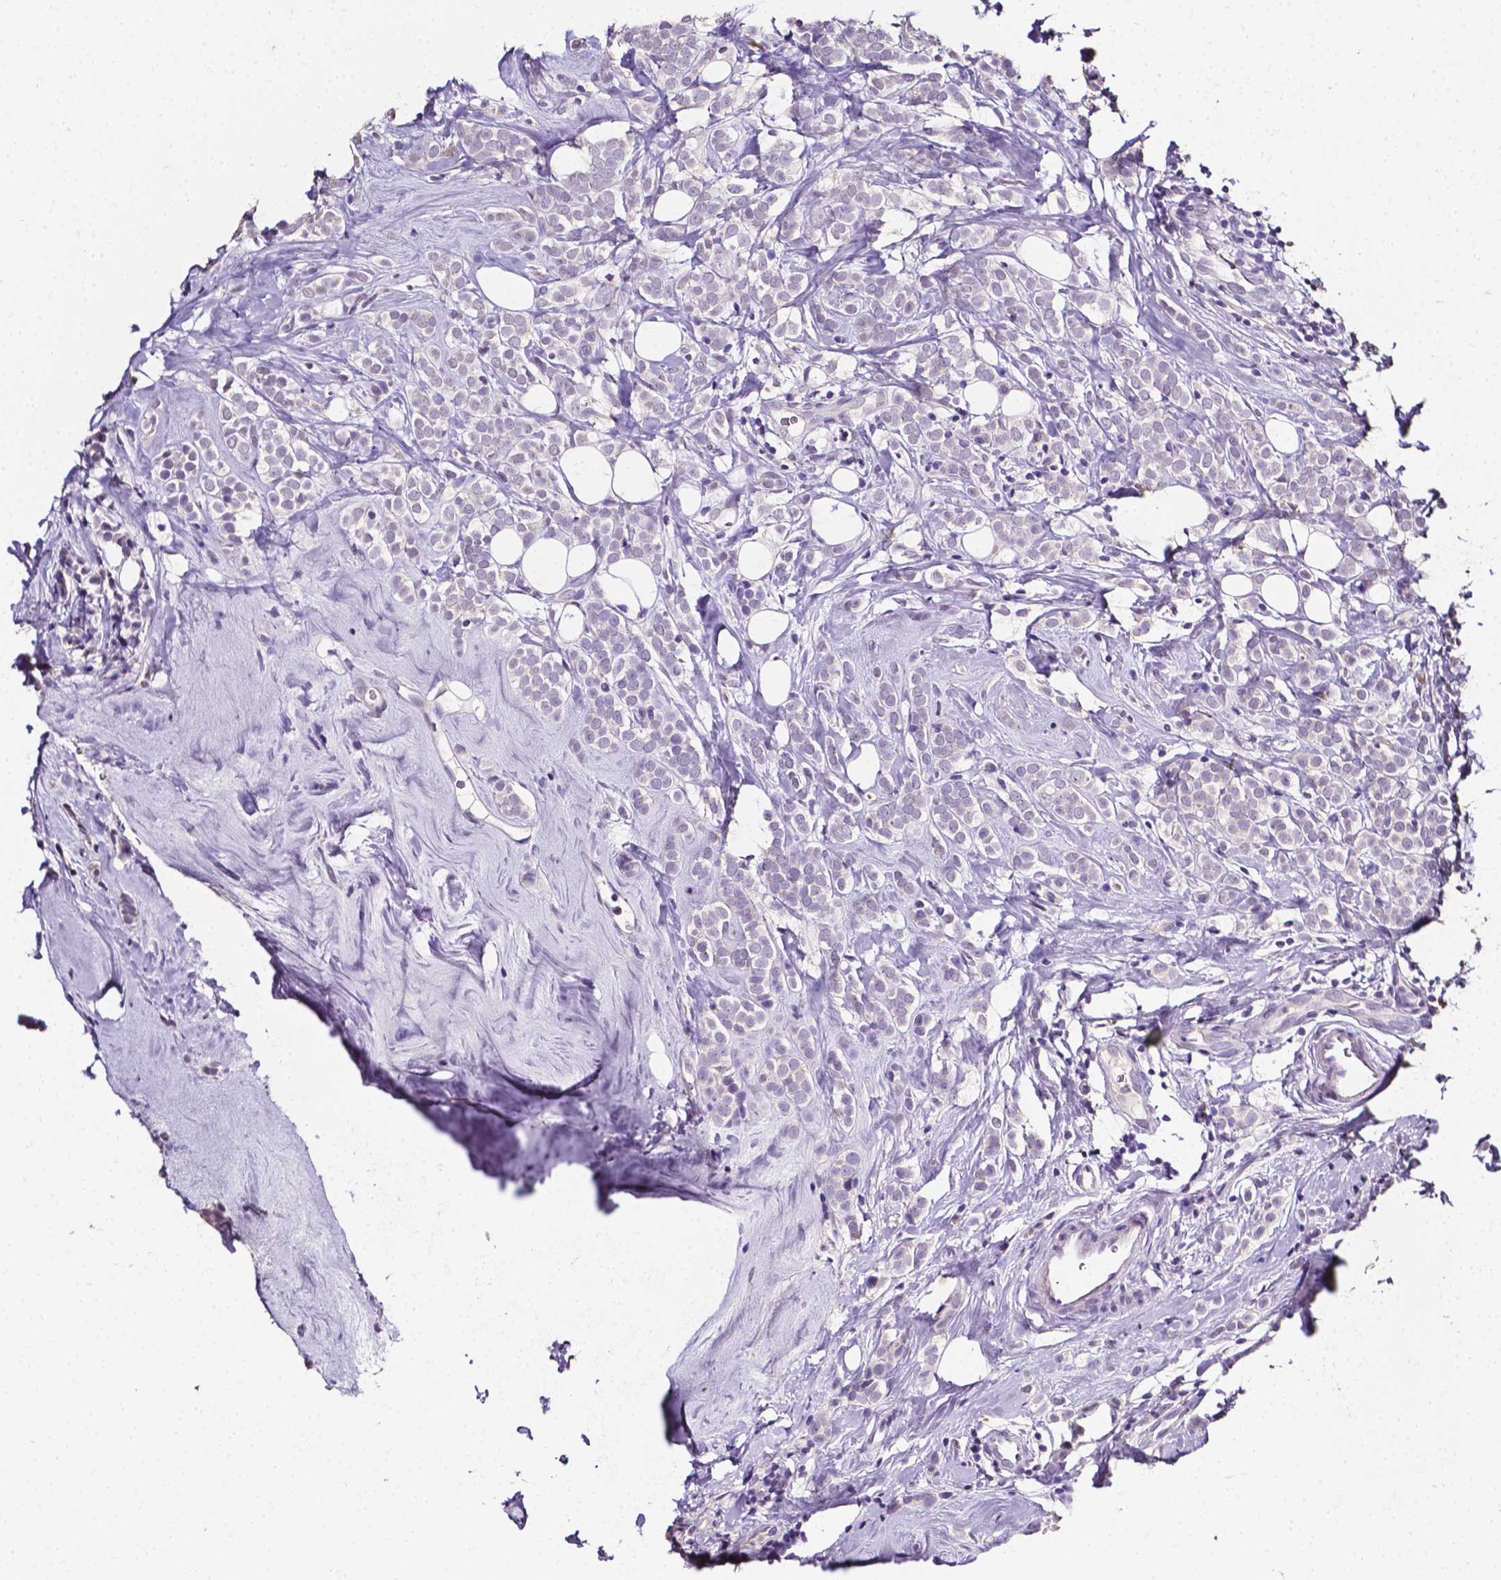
{"staining": {"intensity": "negative", "quantity": "none", "location": "none"}, "tissue": "breast cancer", "cell_type": "Tumor cells", "image_type": "cancer", "snomed": [{"axis": "morphology", "description": "Lobular carcinoma"}, {"axis": "topography", "description": "Breast"}], "caption": "The image displays no staining of tumor cells in lobular carcinoma (breast). (DAB immunohistochemistry with hematoxylin counter stain).", "gene": "PSAT1", "patient": {"sex": "female", "age": 49}}